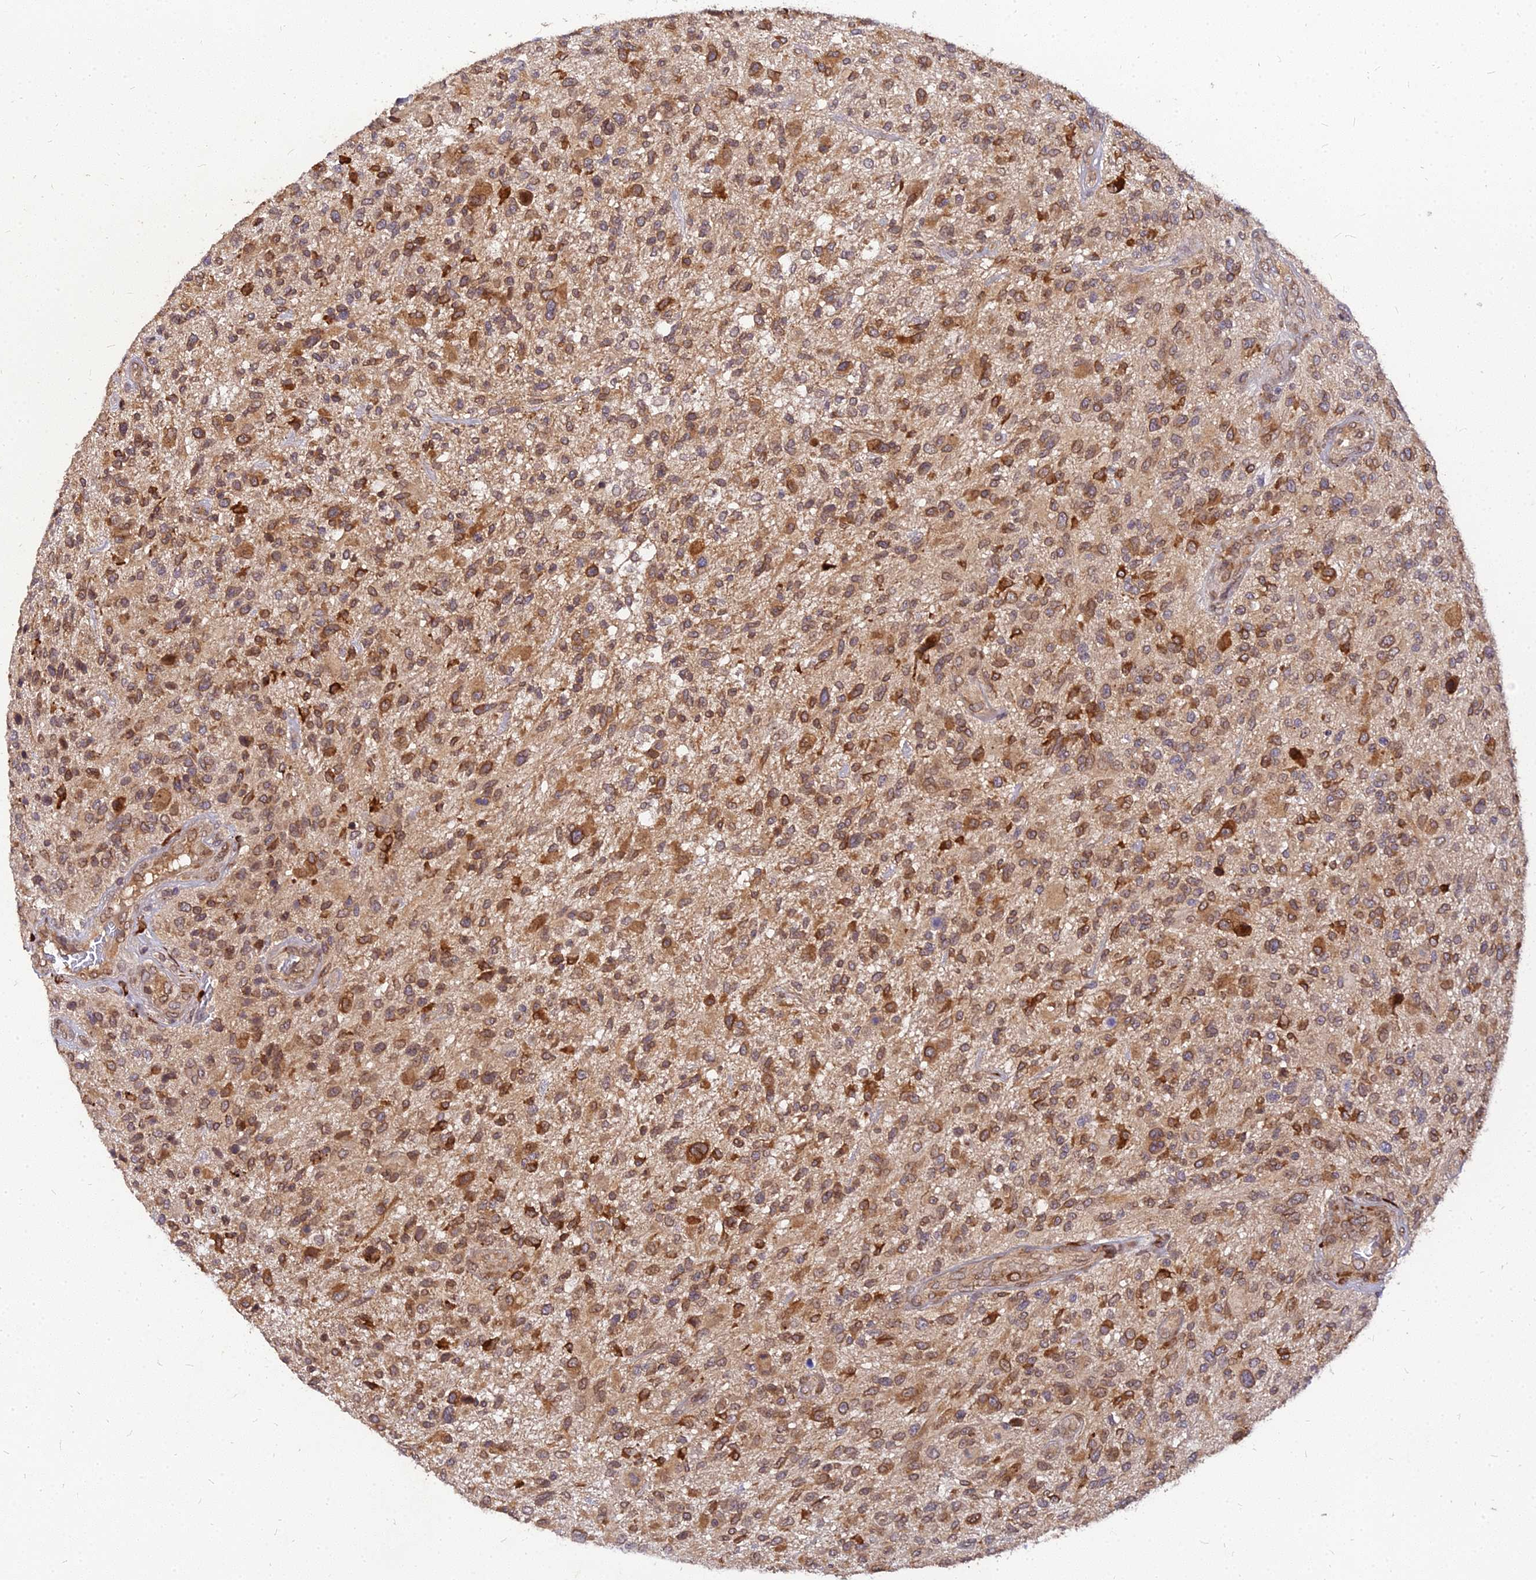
{"staining": {"intensity": "moderate", "quantity": ">75%", "location": "cytoplasmic/membranous"}, "tissue": "glioma", "cell_type": "Tumor cells", "image_type": "cancer", "snomed": [{"axis": "morphology", "description": "Glioma, malignant, High grade"}, {"axis": "topography", "description": "Brain"}], "caption": "An image showing moderate cytoplasmic/membranous staining in approximately >75% of tumor cells in malignant high-grade glioma, as visualized by brown immunohistochemical staining.", "gene": "PDE4D", "patient": {"sex": "male", "age": 47}}